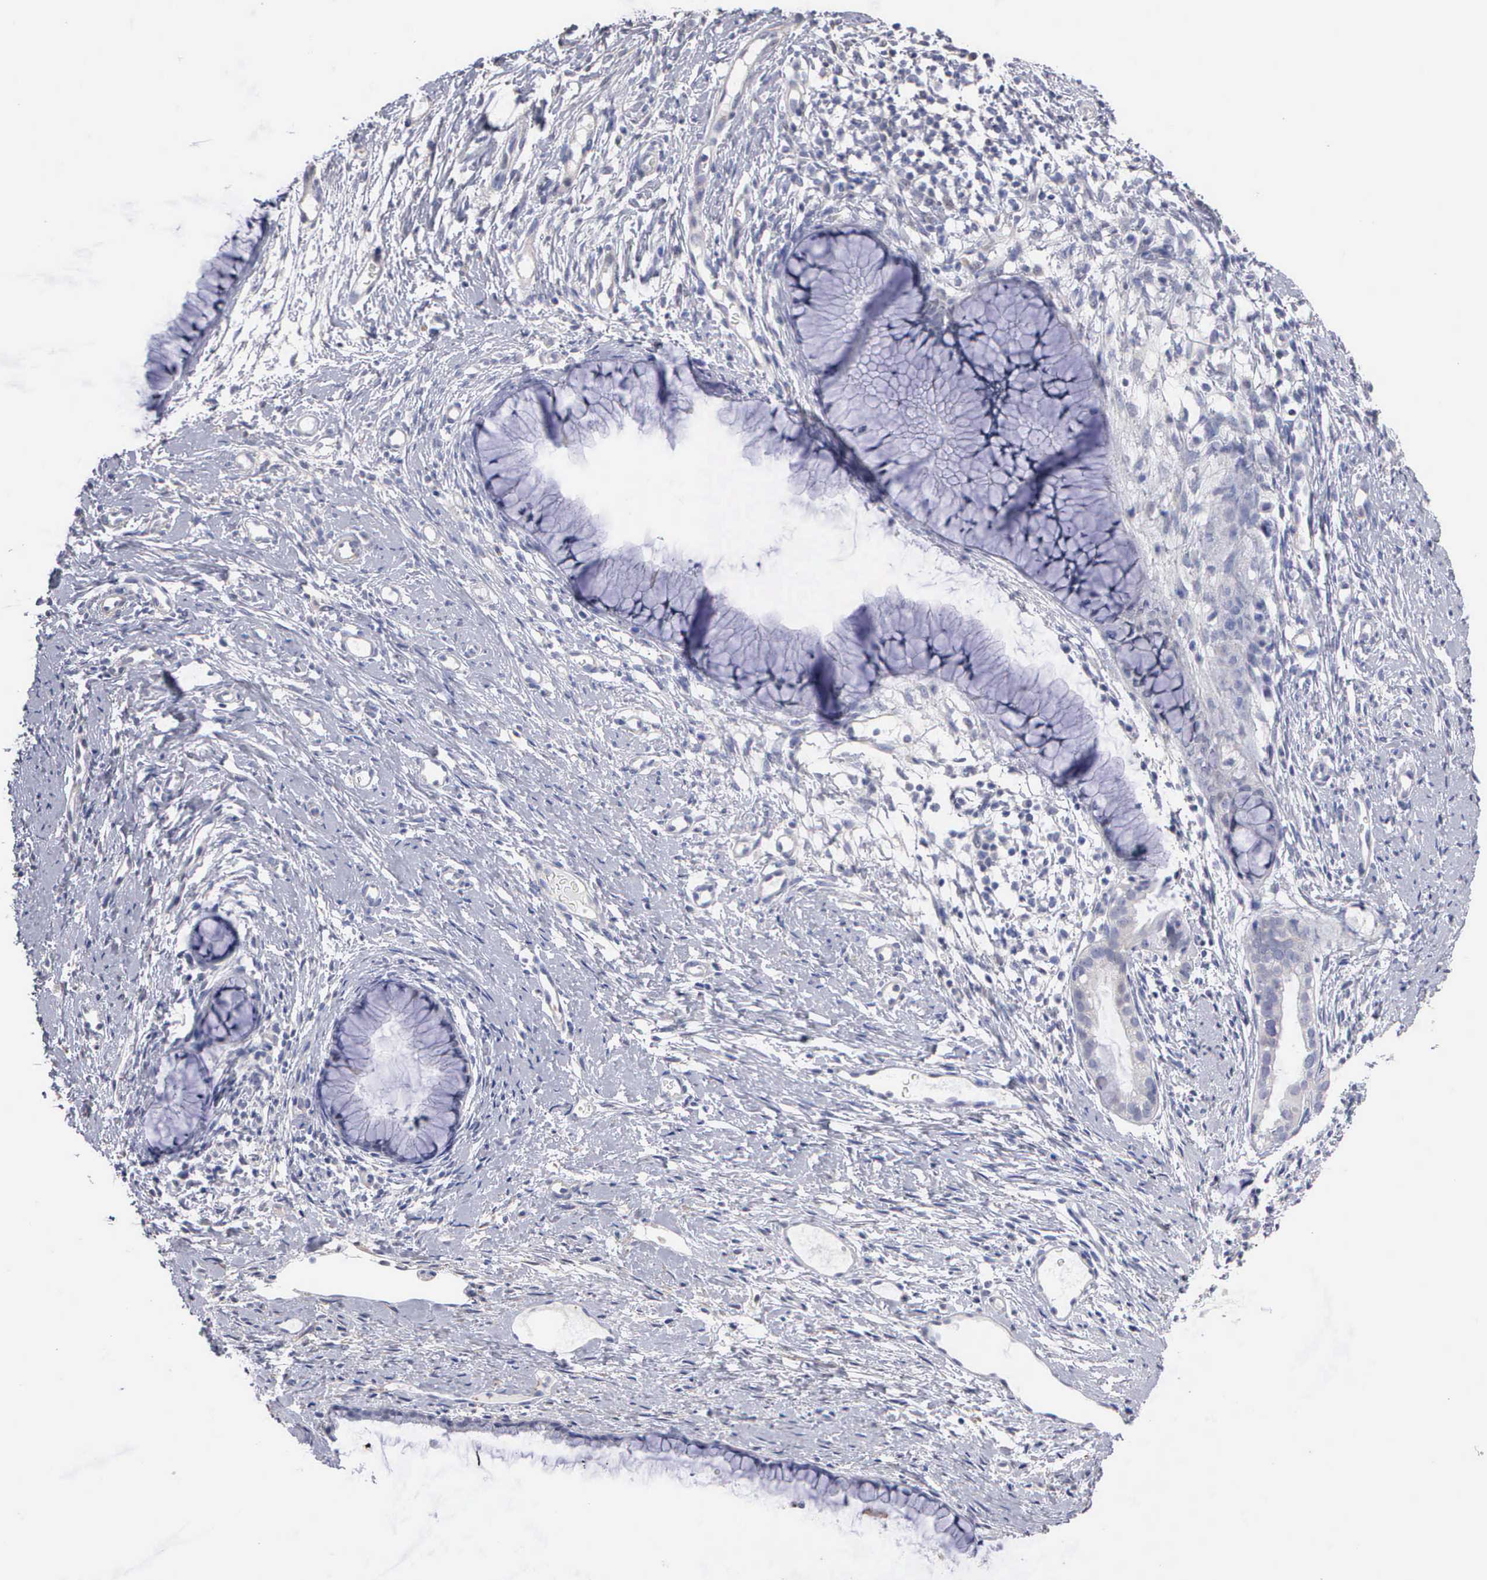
{"staining": {"intensity": "negative", "quantity": "none", "location": "none"}, "tissue": "cervix", "cell_type": "Glandular cells", "image_type": "normal", "snomed": [{"axis": "morphology", "description": "Normal tissue, NOS"}, {"axis": "topography", "description": "Cervix"}], "caption": "High magnification brightfield microscopy of unremarkable cervix stained with DAB (brown) and counterstained with hematoxylin (blue): glandular cells show no significant staining.", "gene": "ELFN2", "patient": {"sex": "female", "age": 82}}